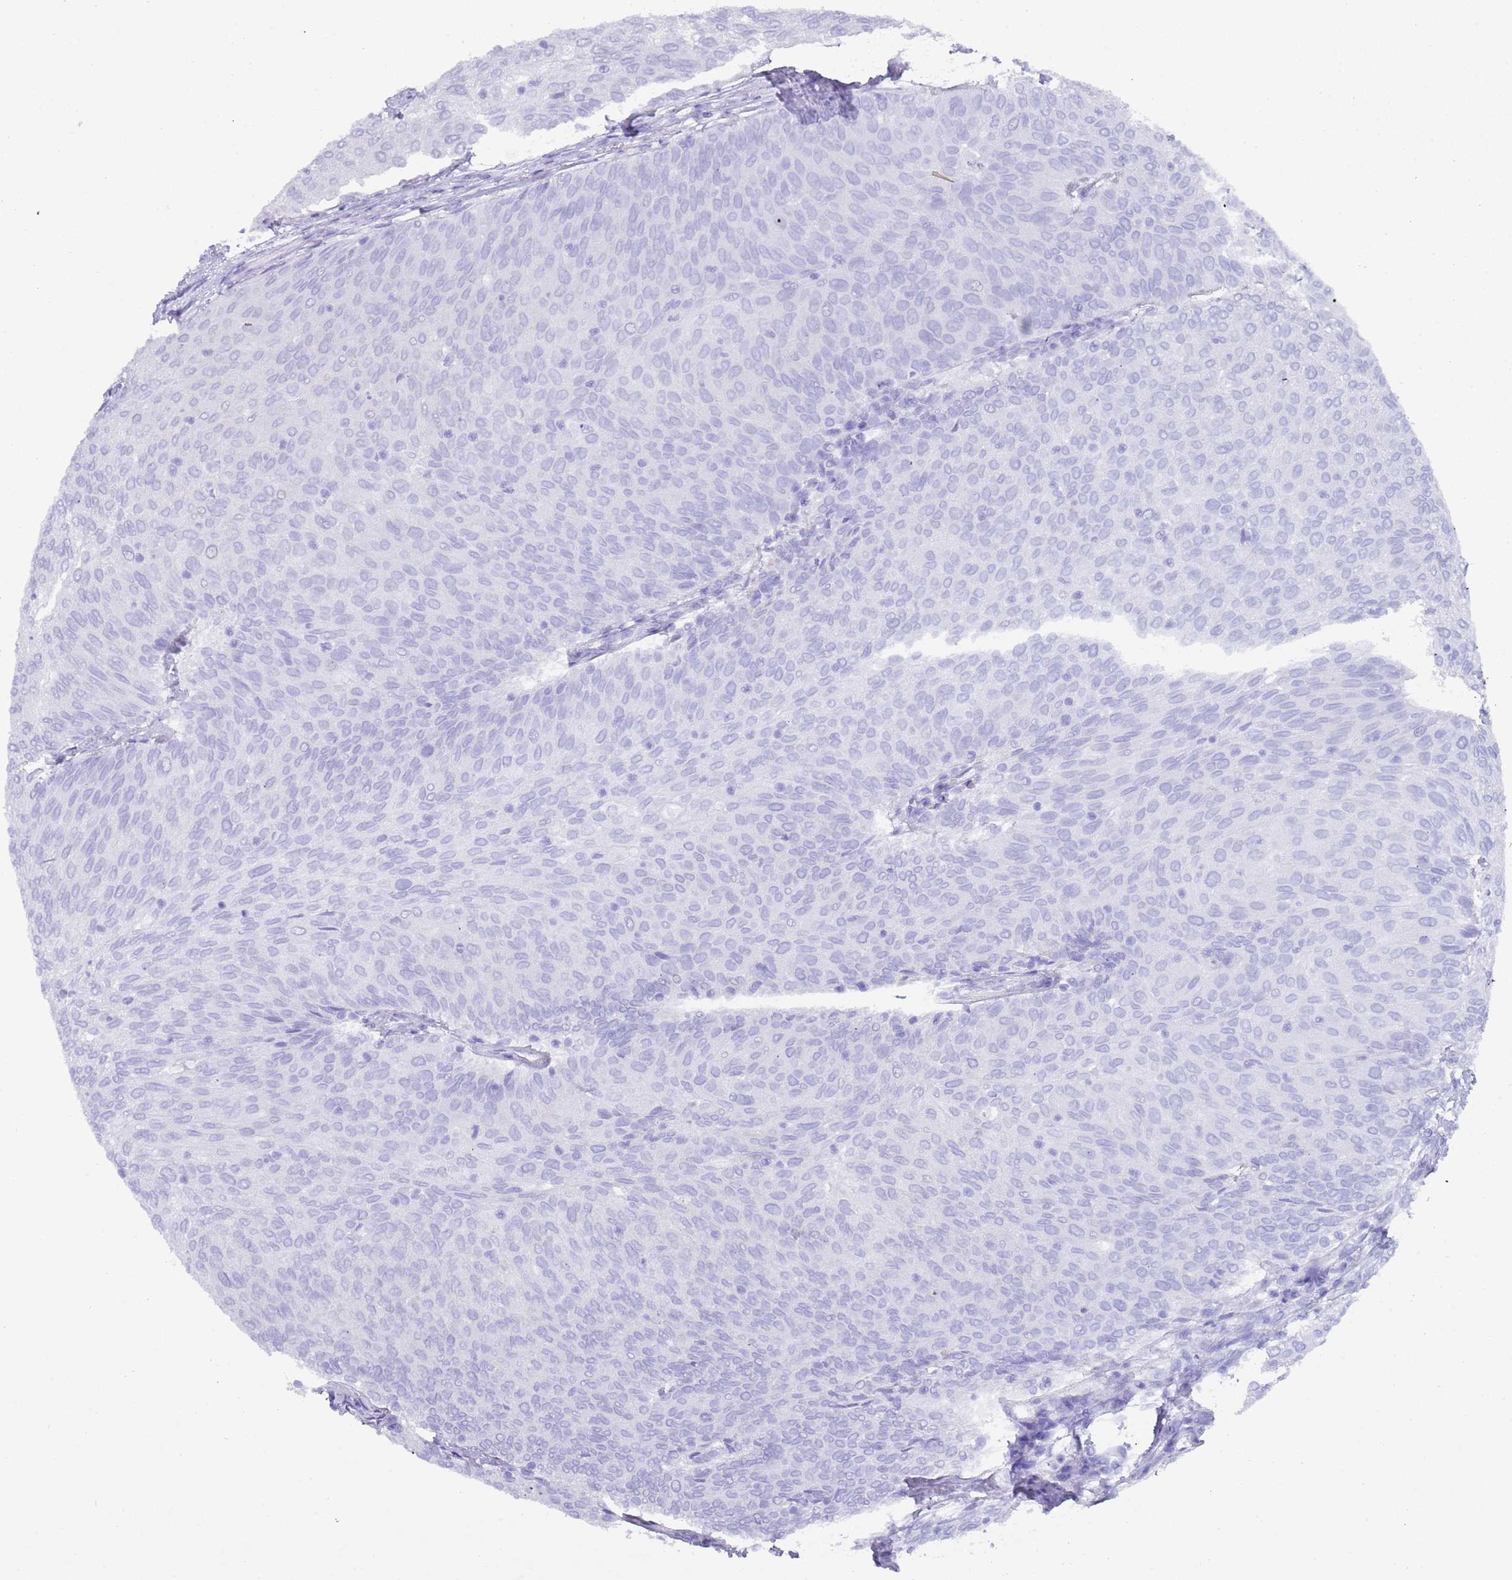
{"staining": {"intensity": "negative", "quantity": "none", "location": "none"}, "tissue": "urothelial cancer", "cell_type": "Tumor cells", "image_type": "cancer", "snomed": [{"axis": "morphology", "description": "Urothelial carcinoma, Low grade"}, {"axis": "topography", "description": "Urinary bladder"}], "caption": "Low-grade urothelial carcinoma was stained to show a protein in brown. There is no significant staining in tumor cells.", "gene": "HDAC8", "patient": {"sex": "female", "age": 79}}